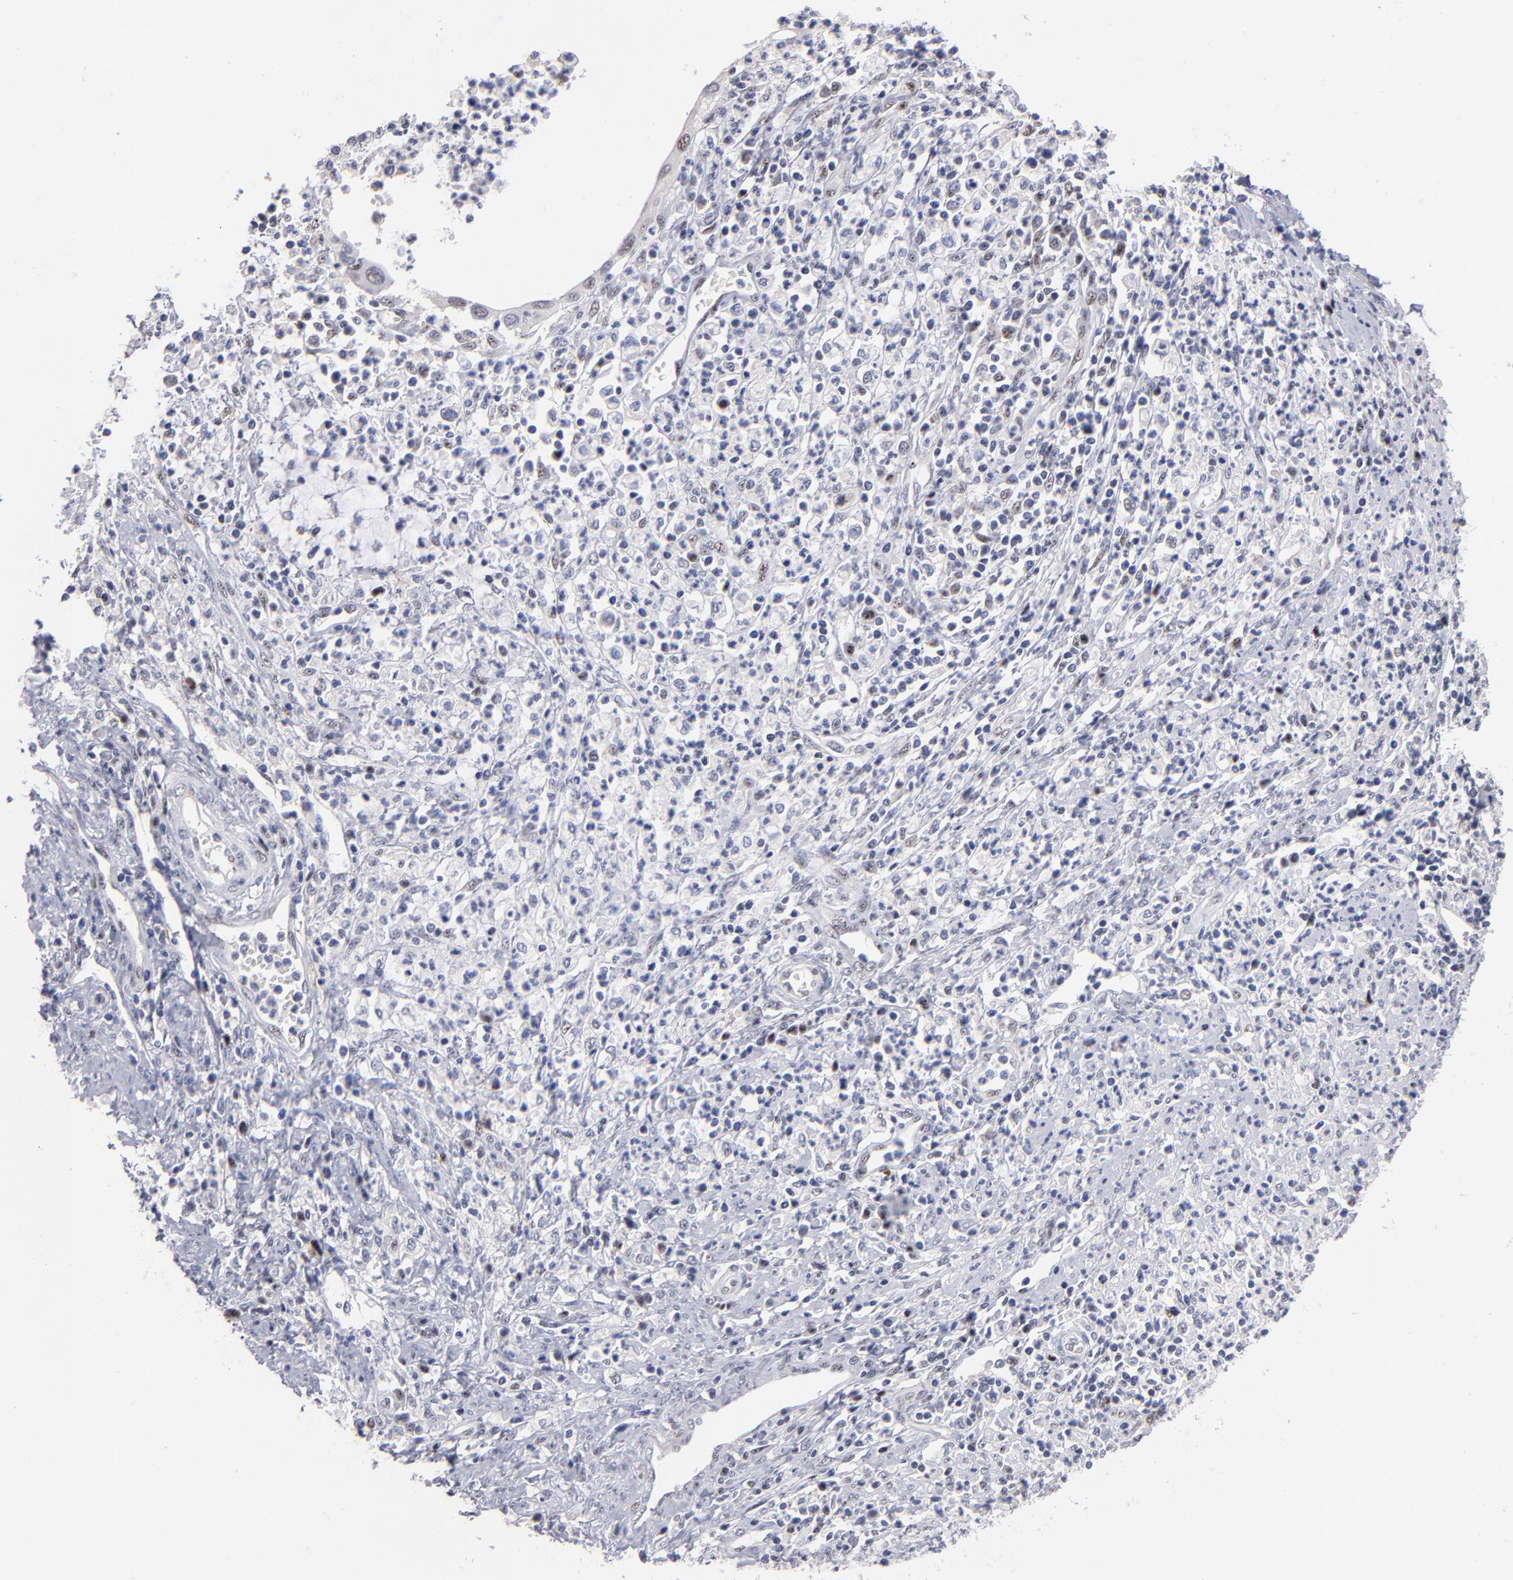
{"staining": {"intensity": "weak", "quantity": "<25%", "location": "nuclear"}, "tissue": "cervical cancer", "cell_type": "Tumor cells", "image_type": "cancer", "snomed": [{"axis": "morphology", "description": "Adenocarcinoma, NOS"}, {"axis": "topography", "description": "Cervix"}], "caption": "Tumor cells show no significant protein expression in cervical adenocarcinoma.", "gene": "RAF1", "patient": {"sex": "female", "age": 36}}